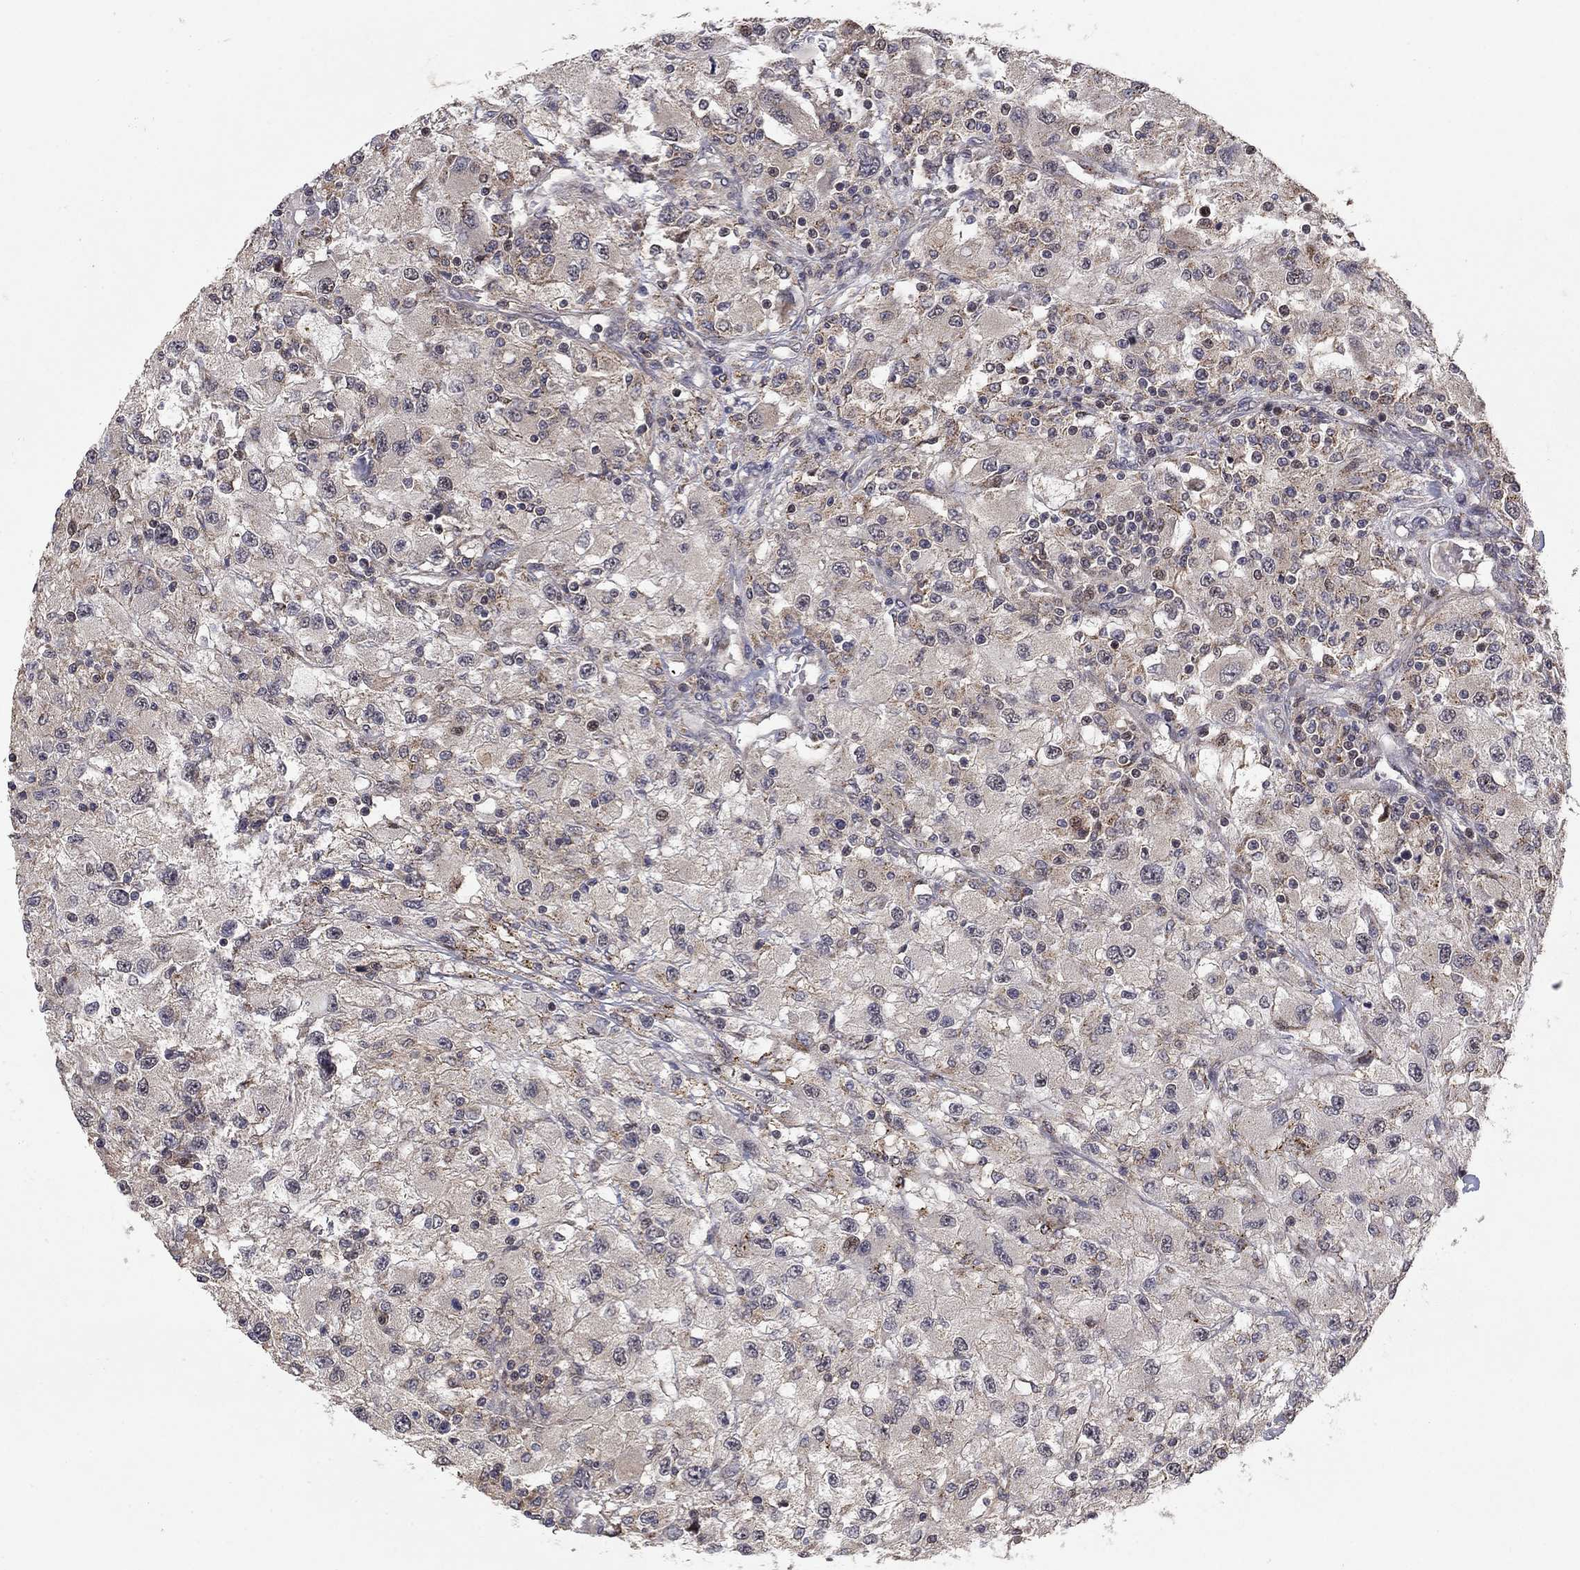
{"staining": {"intensity": "weak", "quantity": "25%-75%", "location": "cytoplasmic/membranous"}, "tissue": "renal cancer", "cell_type": "Tumor cells", "image_type": "cancer", "snomed": [{"axis": "morphology", "description": "Adenocarcinoma, NOS"}, {"axis": "topography", "description": "Kidney"}], "caption": "Human renal cancer stained for a protein (brown) displays weak cytoplasmic/membranous positive staining in approximately 25%-75% of tumor cells.", "gene": "LPCAT4", "patient": {"sex": "female", "age": 67}}